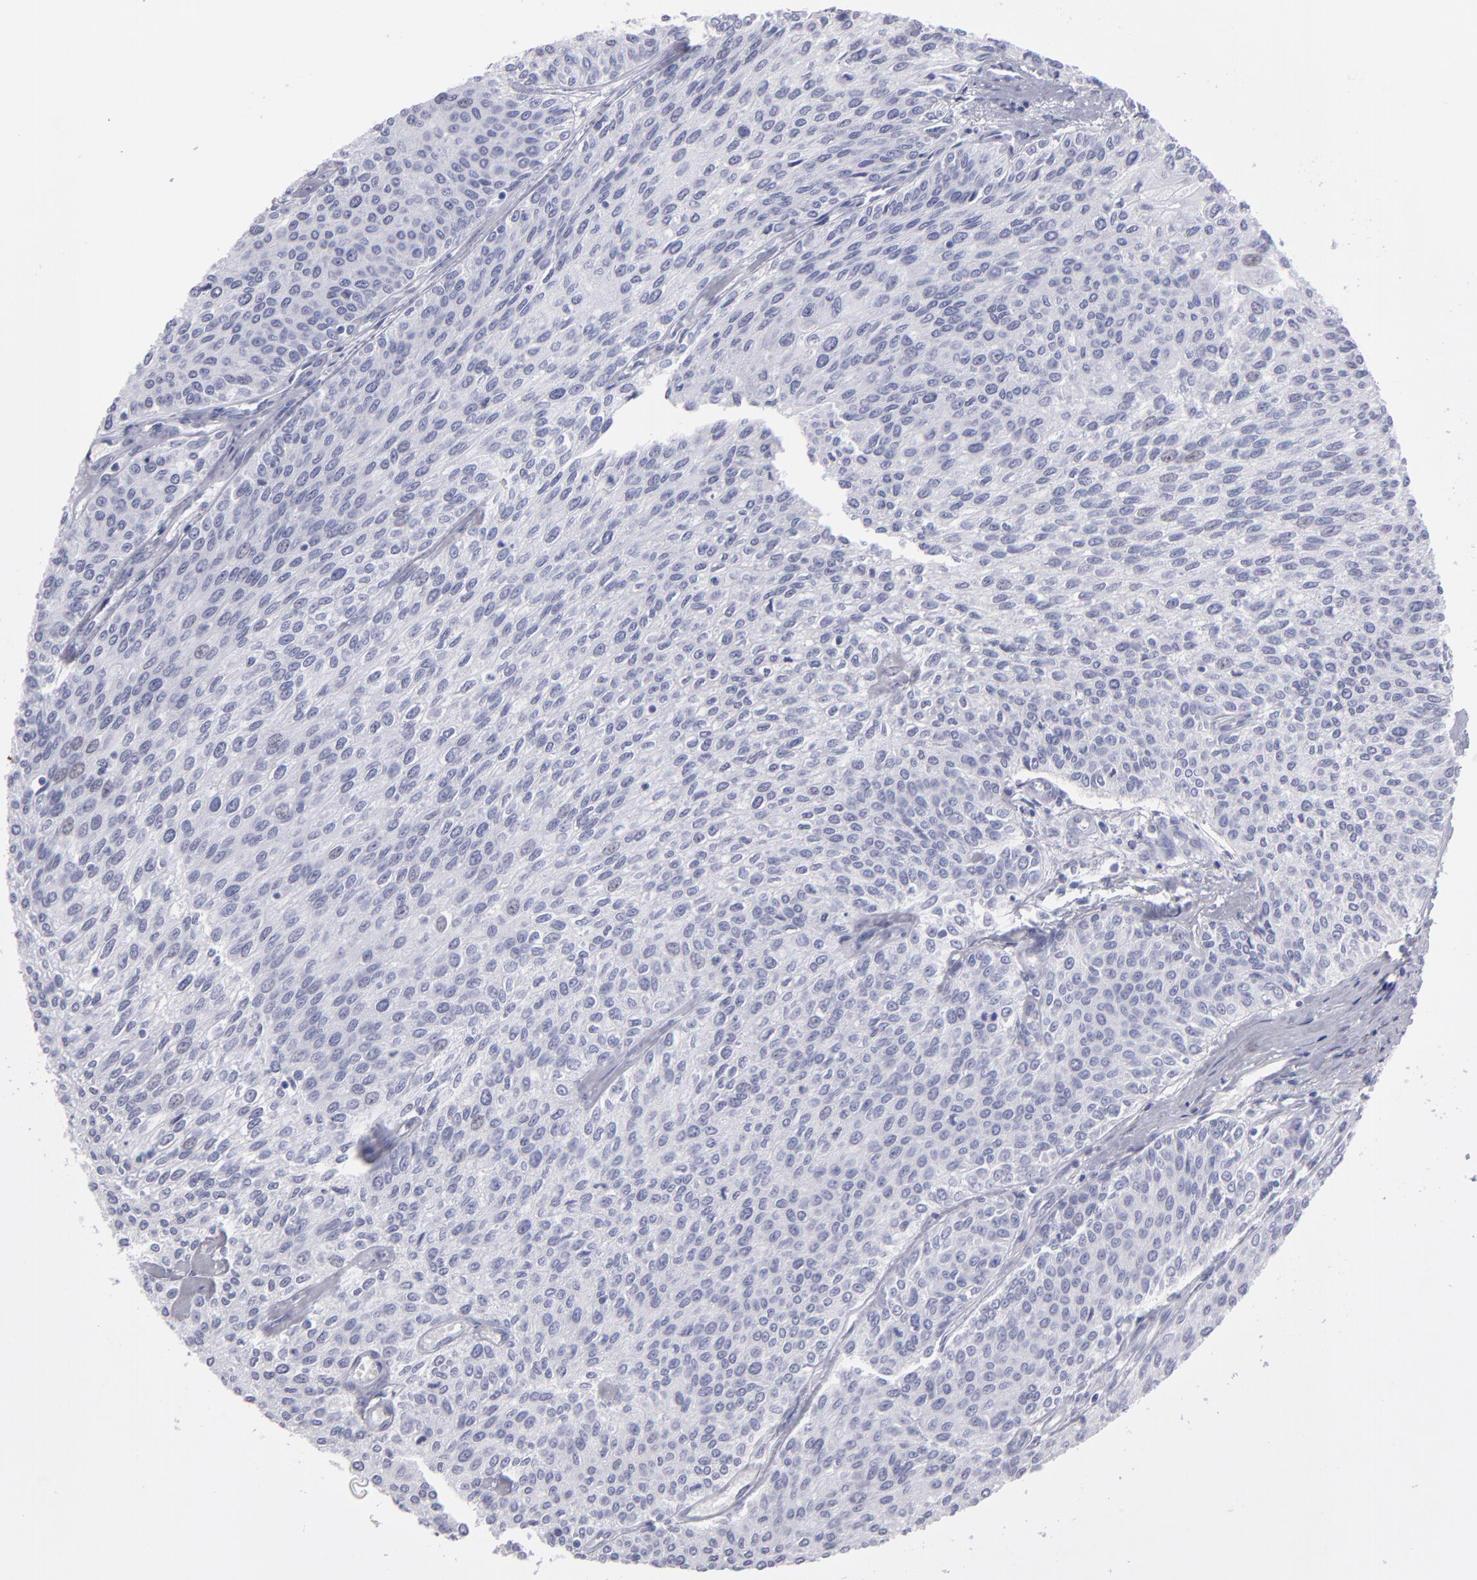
{"staining": {"intensity": "negative", "quantity": "none", "location": "none"}, "tissue": "urothelial cancer", "cell_type": "Tumor cells", "image_type": "cancer", "snomed": [{"axis": "morphology", "description": "Urothelial carcinoma, Low grade"}, {"axis": "topography", "description": "Urinary bladder"}], "caption": "Micrograph shows no protein positivity in tumor cells of urothelial cancer tissue. Brightfield microscopy of immunohistochemistry stained with DAB (brown) and hematoxylin (blue), captured at high magnification.", "gene": "ALDOB", "patient": {"sex": "female", "age": 73}}